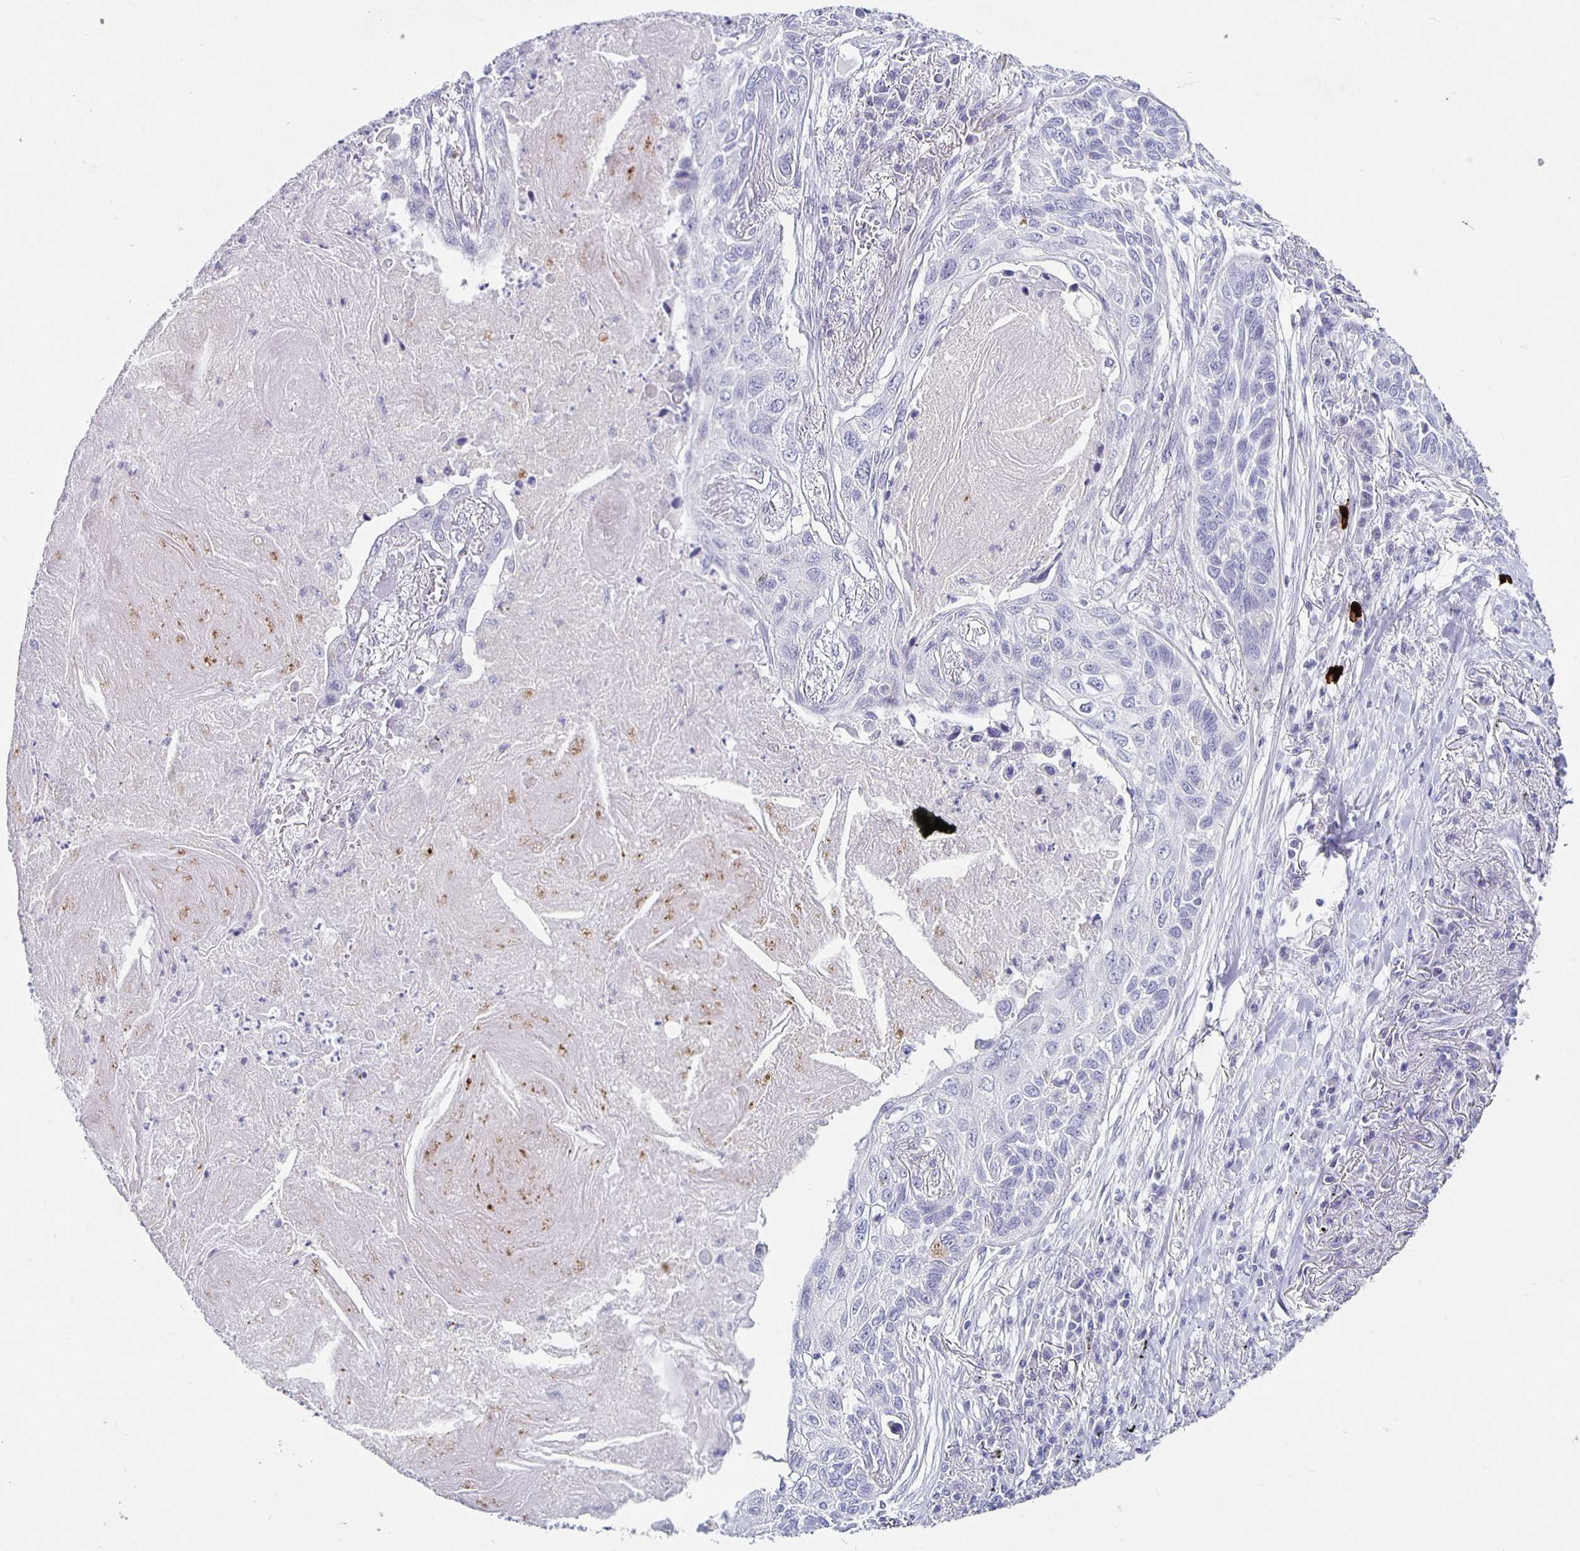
{"staining": {"intensity": "negative", "quantity": "none", "location": "none"}, "tissue": "lung cancer", "cell_type": "Tumor cells", "image_type": "cancer", "snomed": [{"axis": "morphology", "description": "Squamous cell carcinoma, NOS"}, {"axis": "topography", "description": "Lung"}], "caption": "Lung cancer (squamous cell carcinoma) stained for a protein using IHC demonstrates no staining tumor cells.", "gene": "CARNS1", "patient": {"sex": "male", "age": 75}}